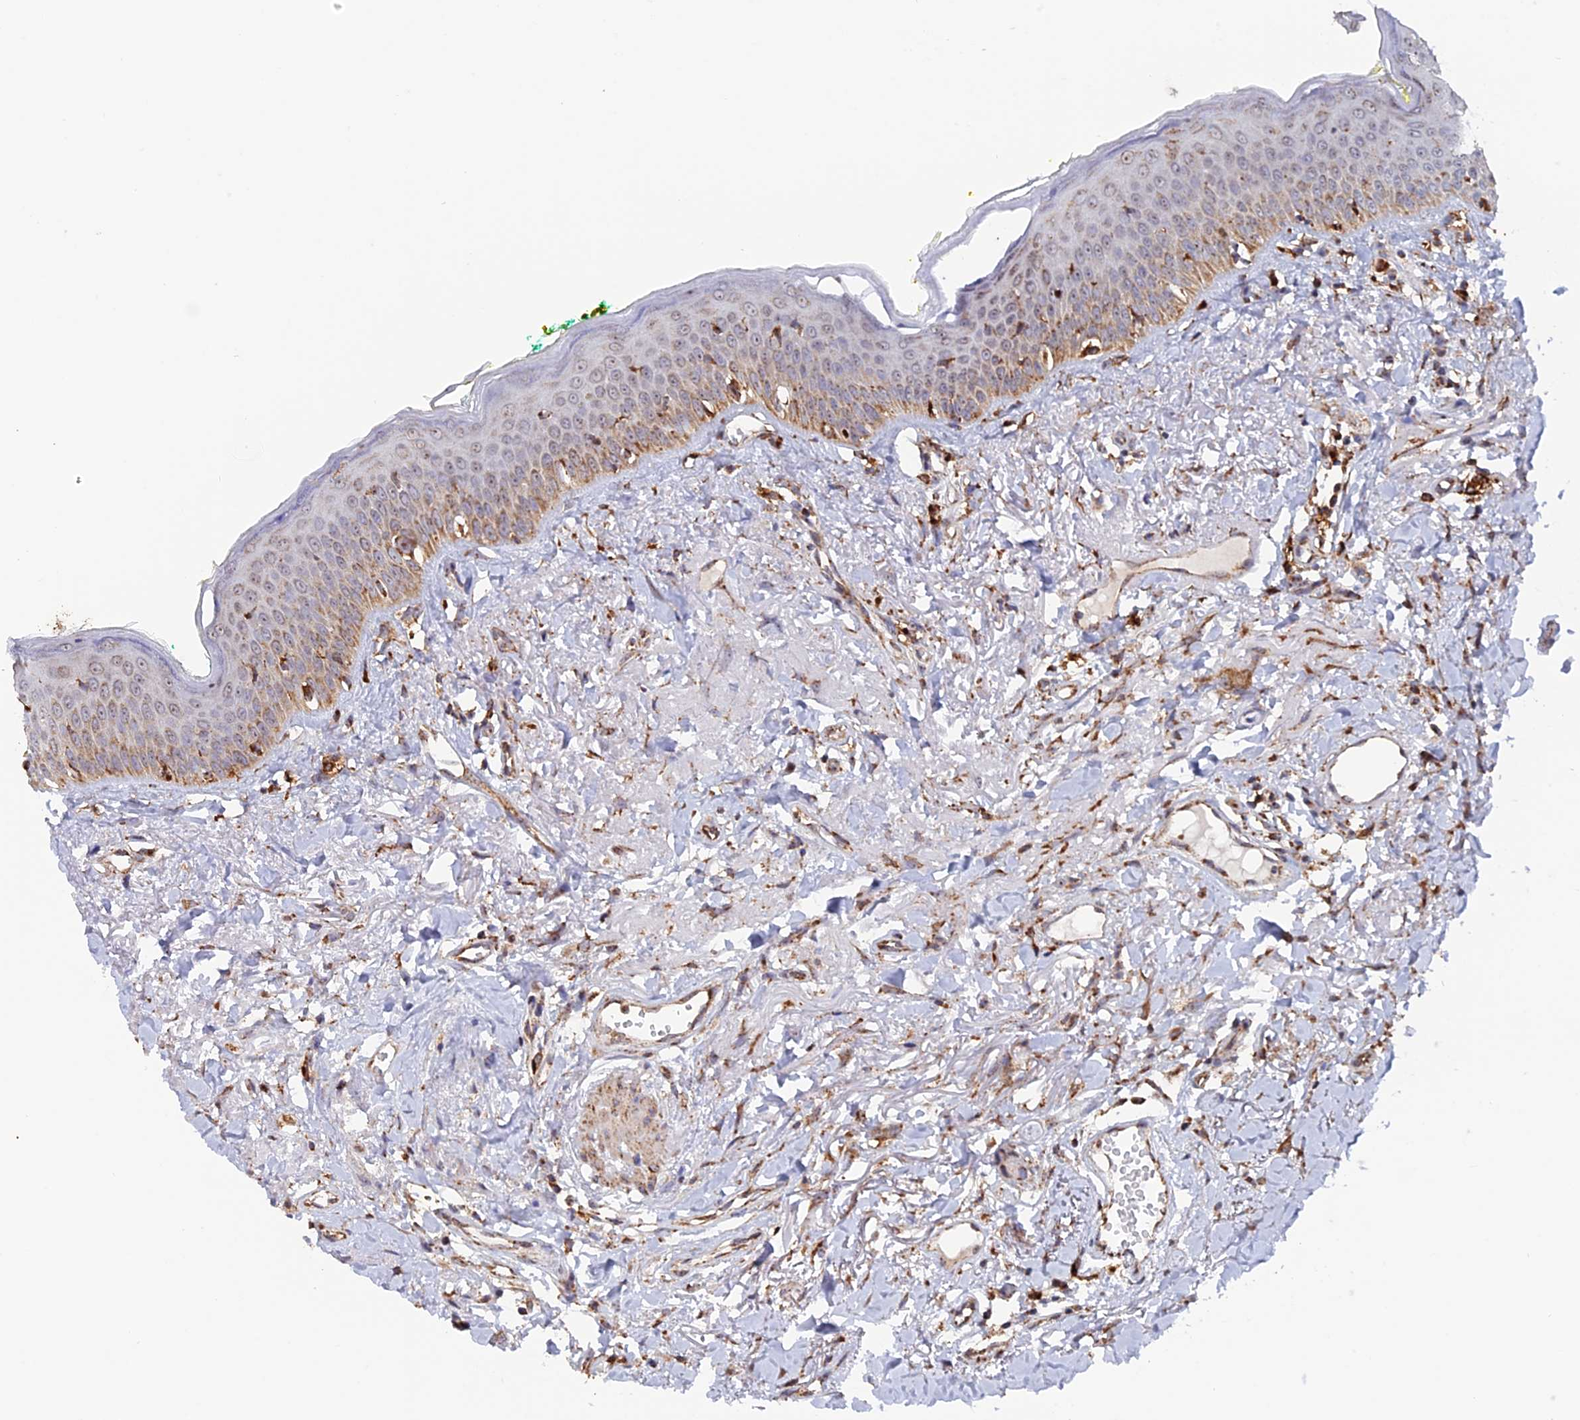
{"staining": {"intensity": "weak", "quantity": "25%-75%", "location": "cytoplasmic/membranous"}, "tissue": "oral mucosa", "cell_type": "Squamous epithelial cells", "image_type": "normal", "snomed": [{"axis": "morphology", "description": "Normal tissue, NOS"}, {"axis": "topography", "description": "Oral tissue"}], "caption": "Immunohistochemistry of normal oral mucosa demonstrates low levels of weak cytoplasmic/membranous staining in approximately 25%-75% of squamous epithelial cells. The protein of interest is shown in brown color, while the nuclei are stained blue.", "gene": "DTYMK", "patient": {"sex": "female", "age": 70}}